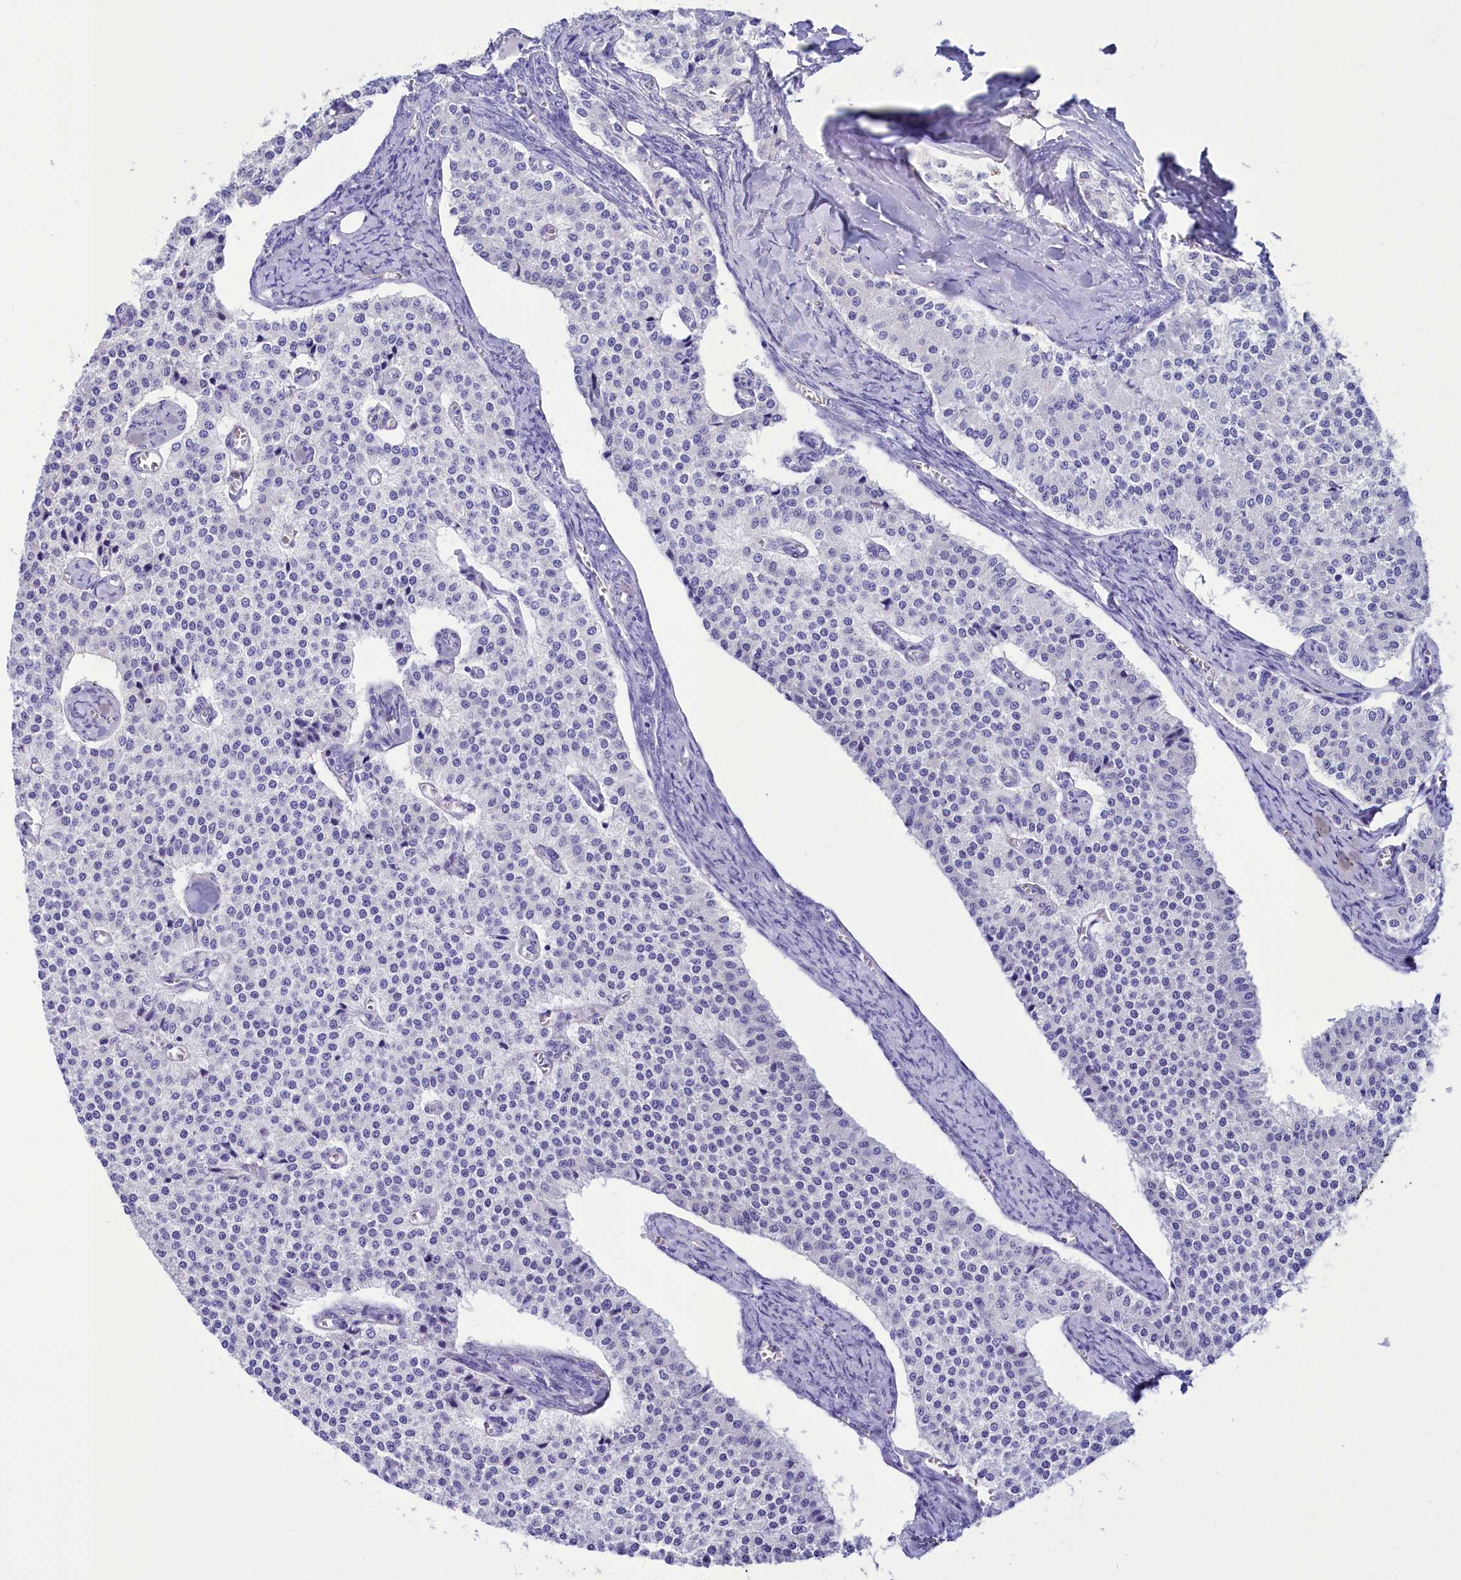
{"staining": {"intensity": "negative", "quantity": "none", "location": "none"}, "tissue": "carcinoid", "cell_type": "Tumor cells", "image_type": "cancer", "snomed": [{"axis": "morphology", "description": "Carcinoid, malignant, NOS"}, {"axis": "topography", "description": "Colon"}], "caption": "Tumor cells are negative for brown protein staining in carcinoid (malignant).", "gene": "TTC36", "patient": {"sex": "female", "age": 52}}